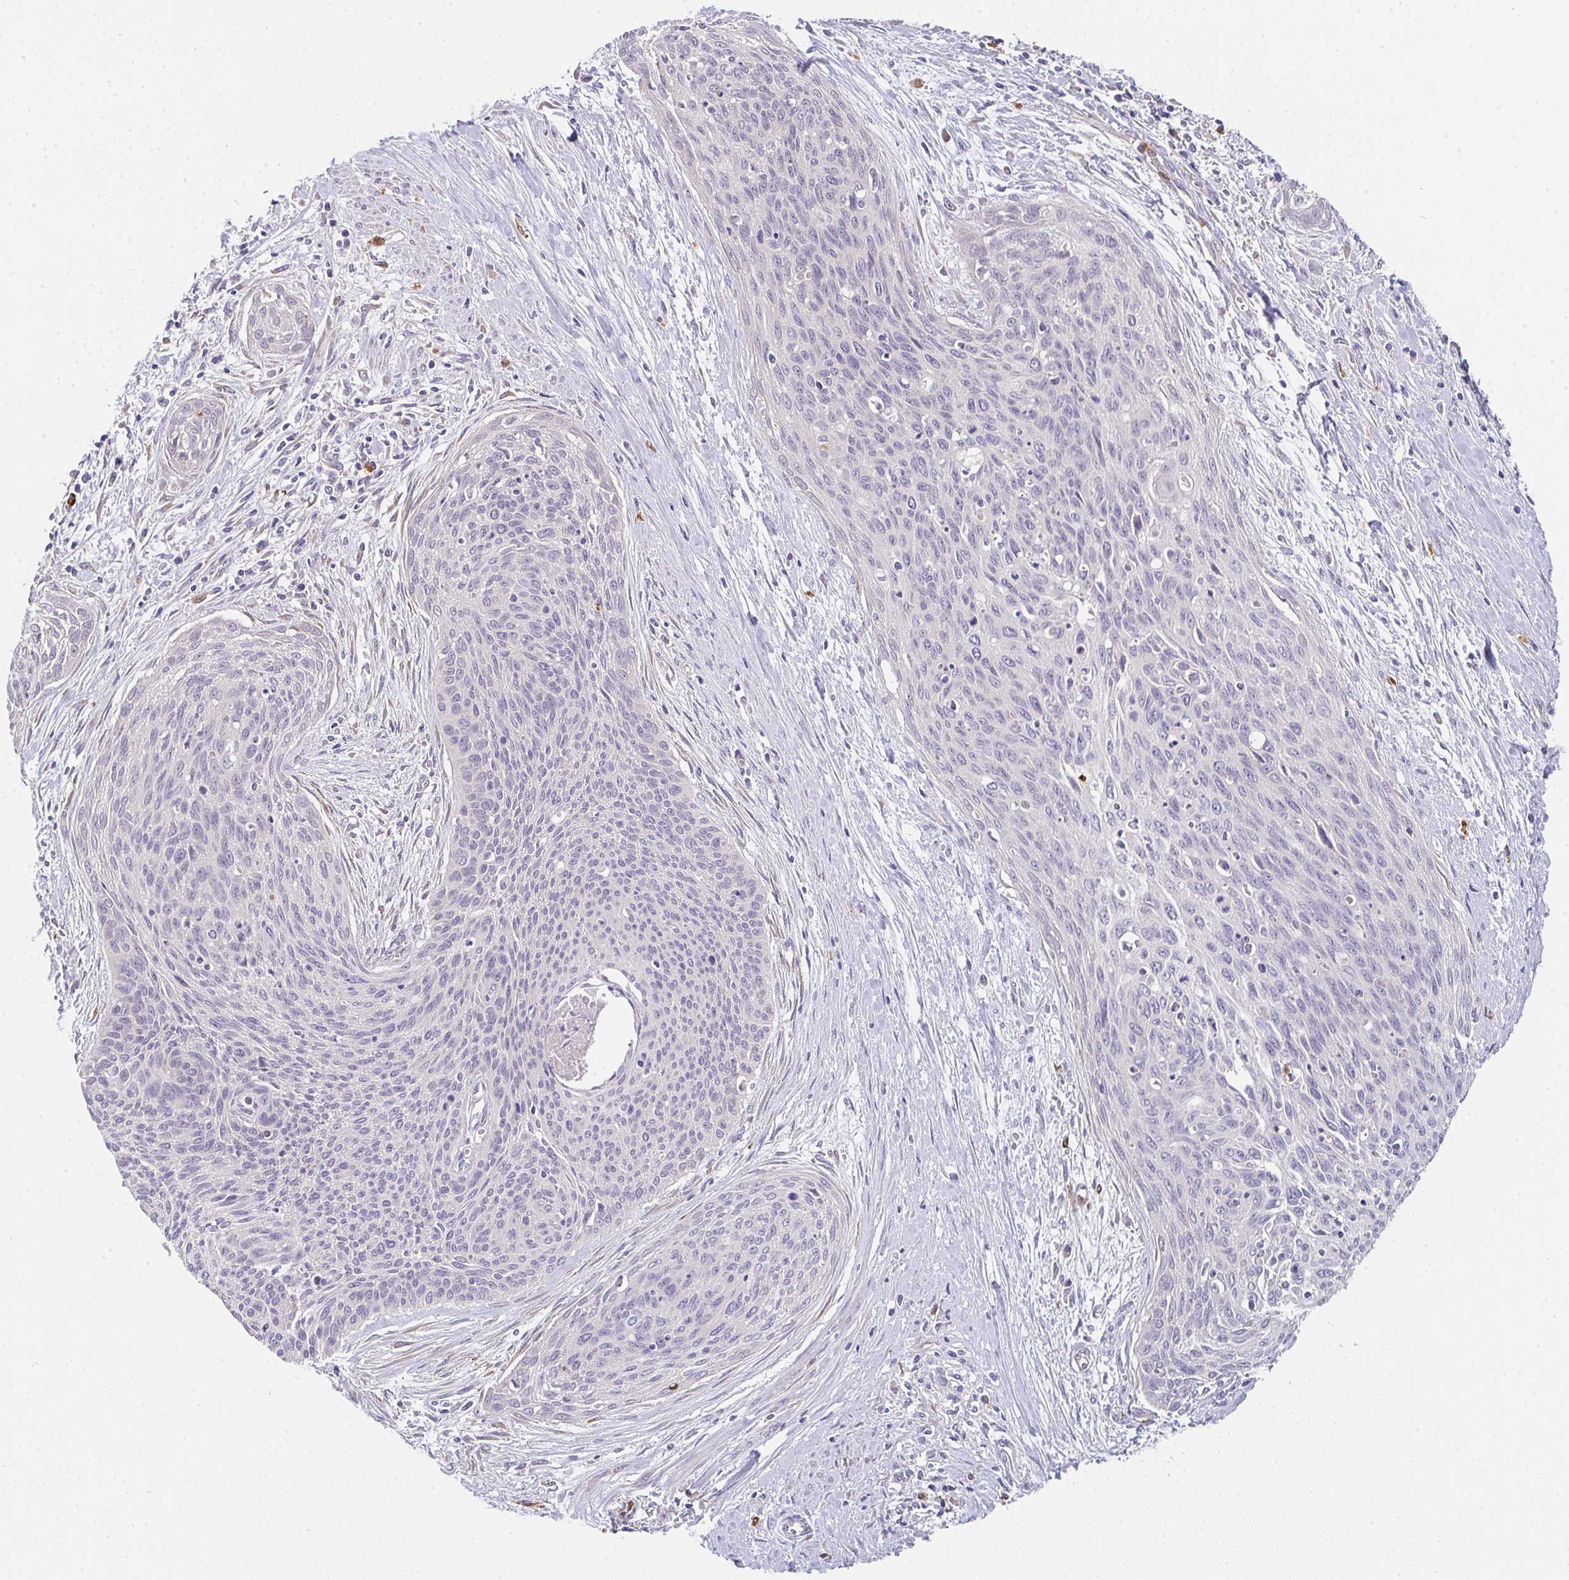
{"staining": {"intensity": "negative", "quantity": "none", "location": "none"}, "tissue": "cervical cancer", "cell_type": "Tumor cells", "image_type": "cancer", "snomed": [{"axis": "morphology", "description": "Squamous cell carcinoma, NOS"}, {"axis": "topography", "description": "Cervix"}], "caption": "There is no significant staining in tumor cells of squamous cell carcinoma (cervical).", "gene": "TSPAN31", "patient": {"sex": "female", "age": 55}}